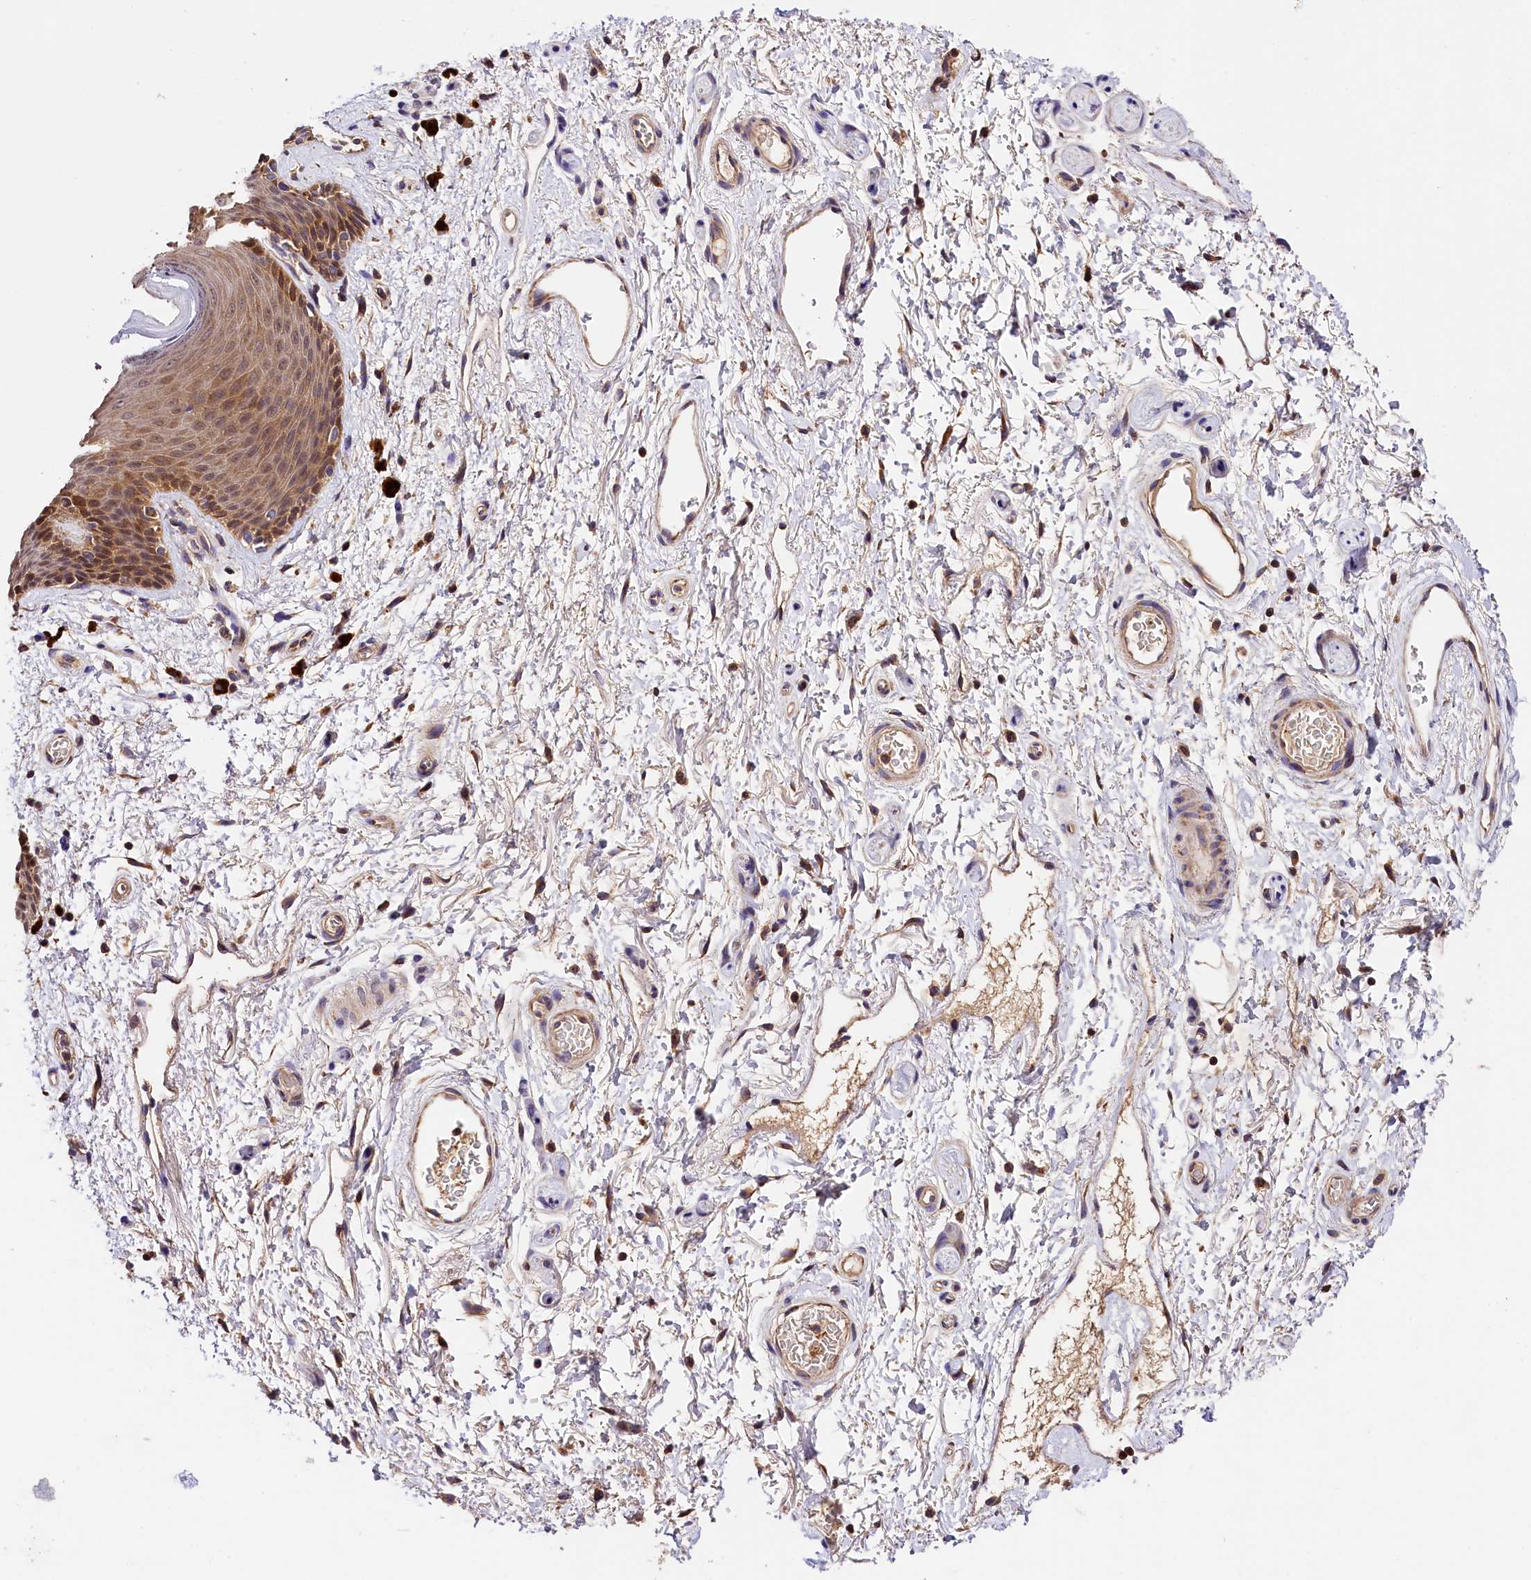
{"staining": {"intensity": "moderate", "quantity": ">75%", "location": "cytoplasmic/membranous"}, "tissue": "skin", "cell_type": "Epidermal cells", "image_type": "normal", "snomed": [{"axis": "morphology", "description": "Normal tissue, NOS"}, {"axis": "topography", "description": "Anal"}], "caption": "Epidermal cells demonstrate medium levels of moderate cytoplasmic/membranous staining in about >75% of cells in unremarkable human skin.", "gene": "KPTN", "patient": {"sex": "female", "age": 46}}